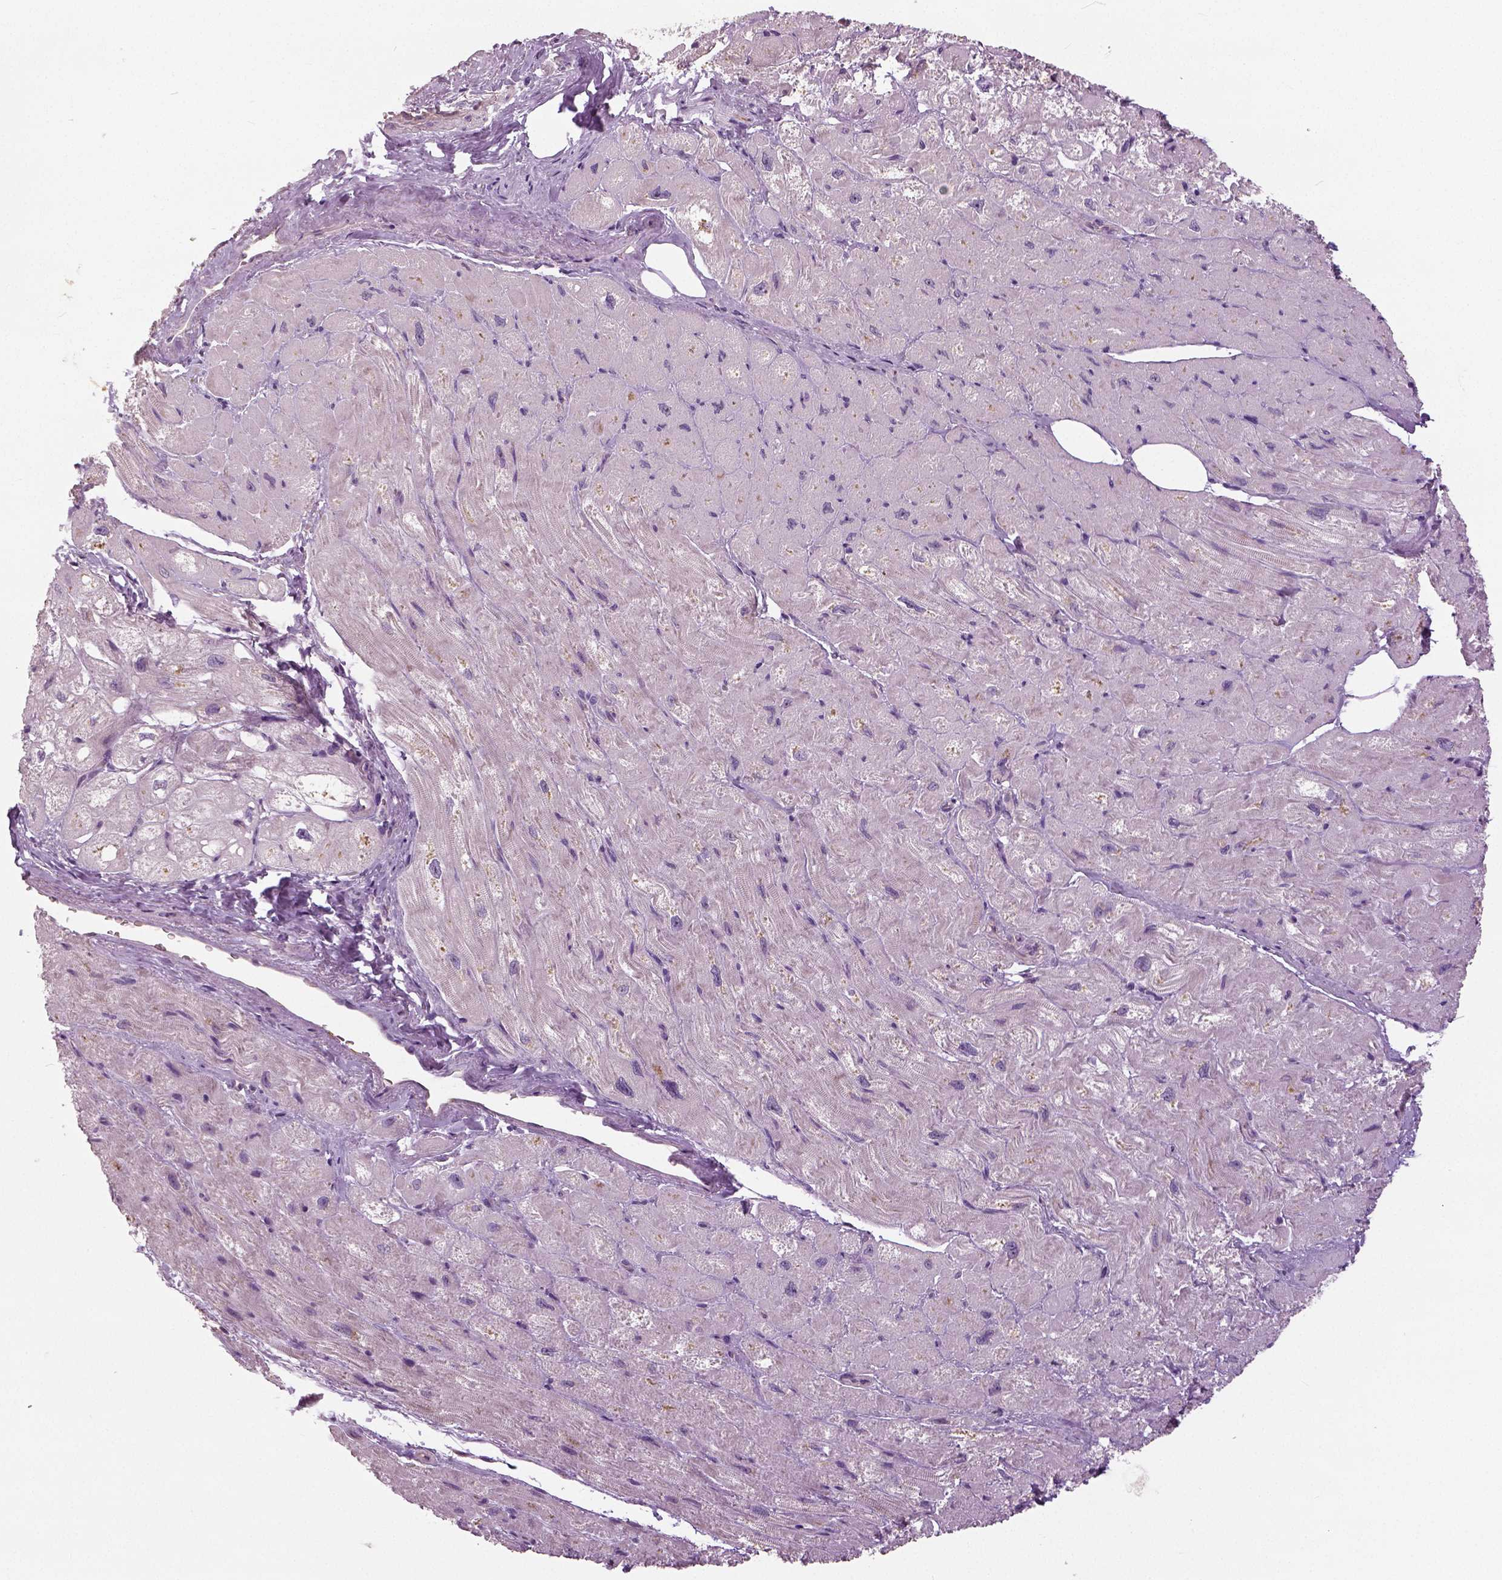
{"staining": {"intensity": "negative", "quantity": "none", "location": "none"}, "tissue": "heart muscle", "cell_type": "Cardiomyocytes", "image_type": "normal", "snomed": [{"axis": "morphology", "description": "Normal tissue, NOS"}, {"axis": "topography", "description": "Heart"}], "caption": "Cardiomyocytes show no significant positivity in unremarkable heart muscle.", "gene": "NECAB1", "patient": {"sex": "female", "age": 69}}